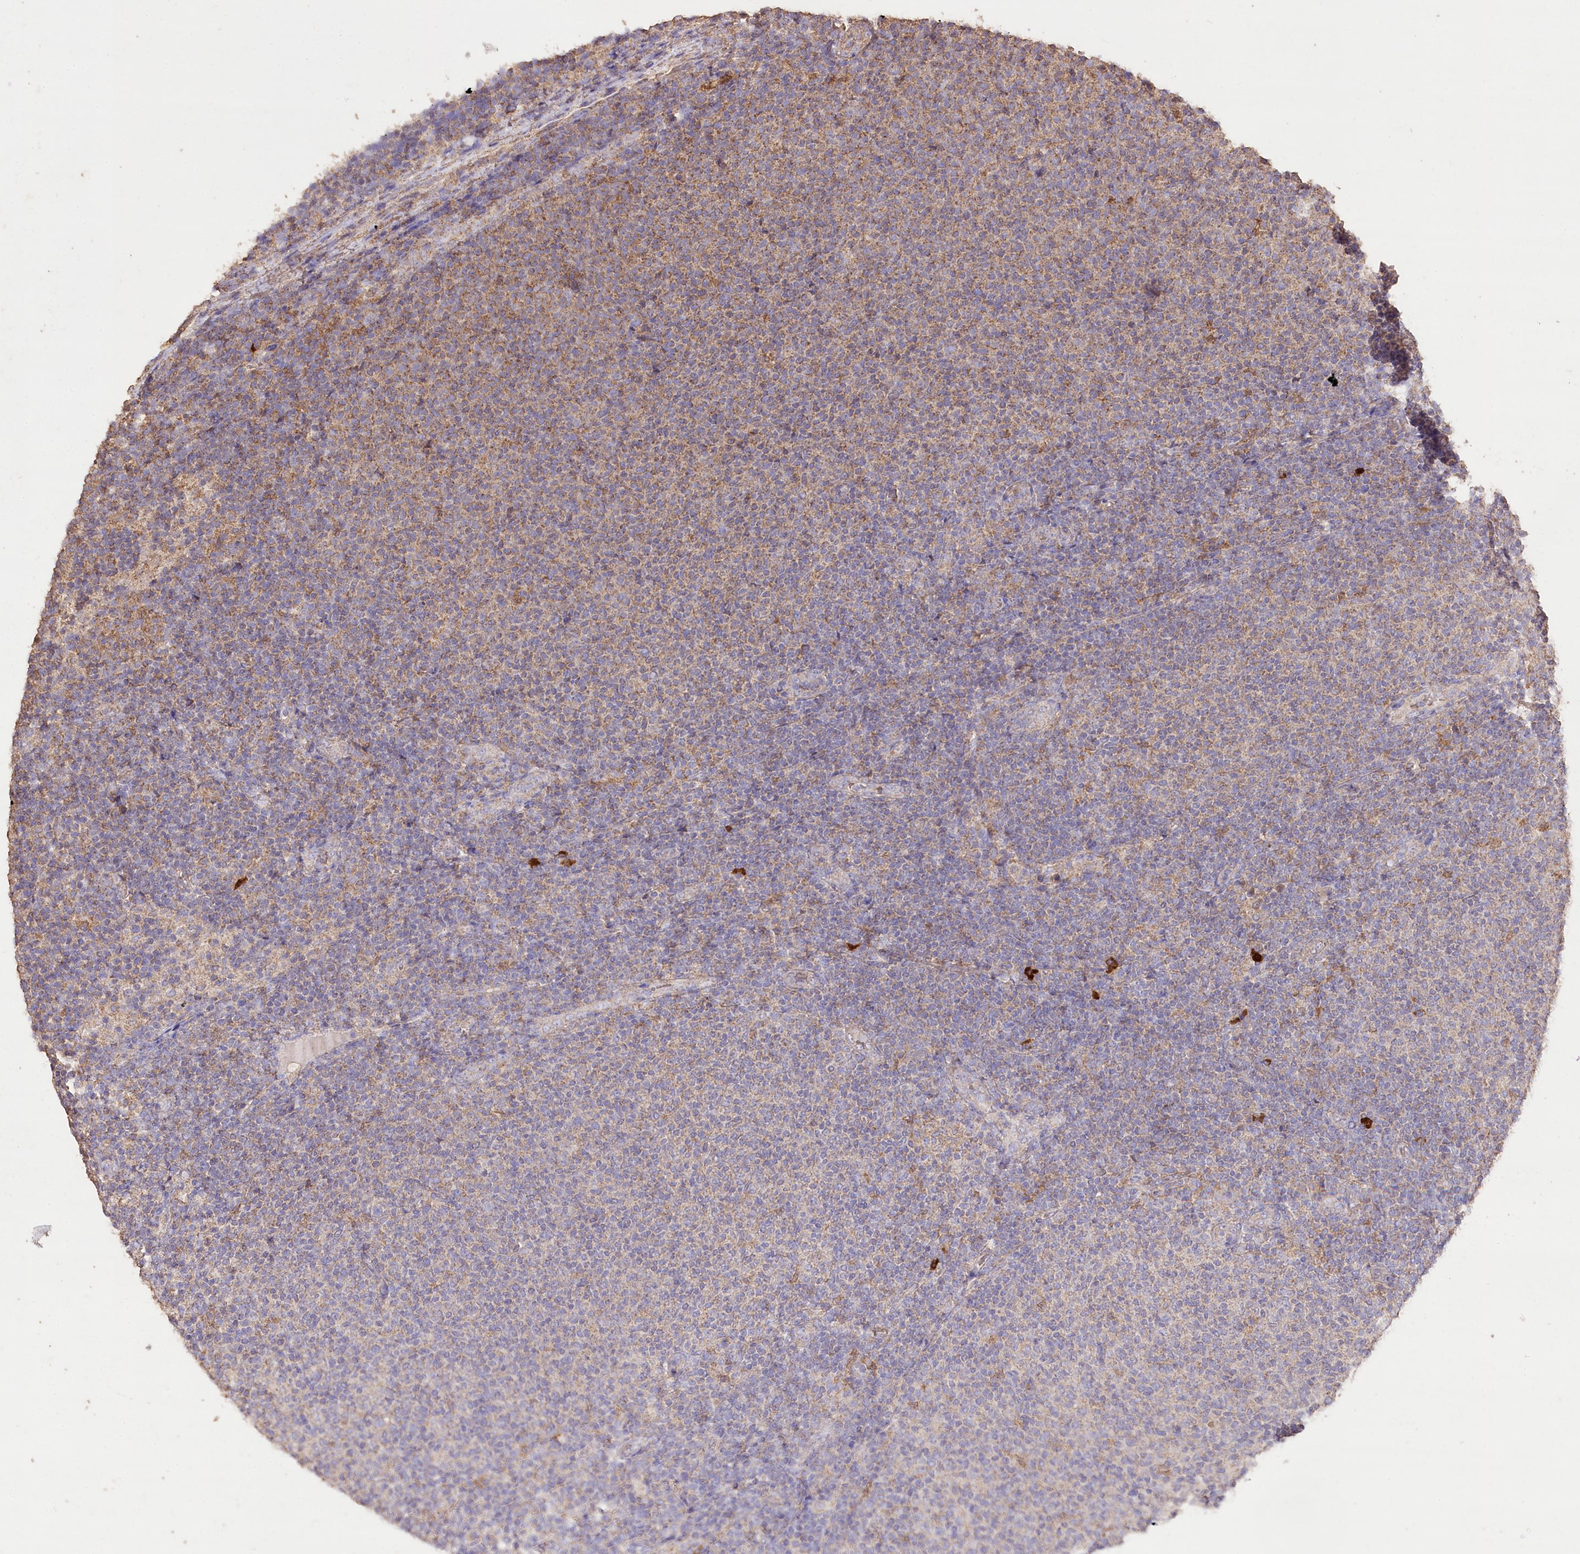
{"staining": {"intensity": "negative", "quantity": "none", "location": "none"}, "tissue": "lymphoma", "cell_type": "Tumor cells", "image_type": "cancer", "snomed": [{"axis": "morphology", "description": "Malignant lymphoma, non-Hodgkin's type, Low grade"}, {"axis": "topography", "description": "Lymph node"}], "caption": "Immunohistochemical staining of lymphoma displays no significant expression in tumor cells.", "gene": "IREB2", "patient": {"sex": "male", "age": 66}}